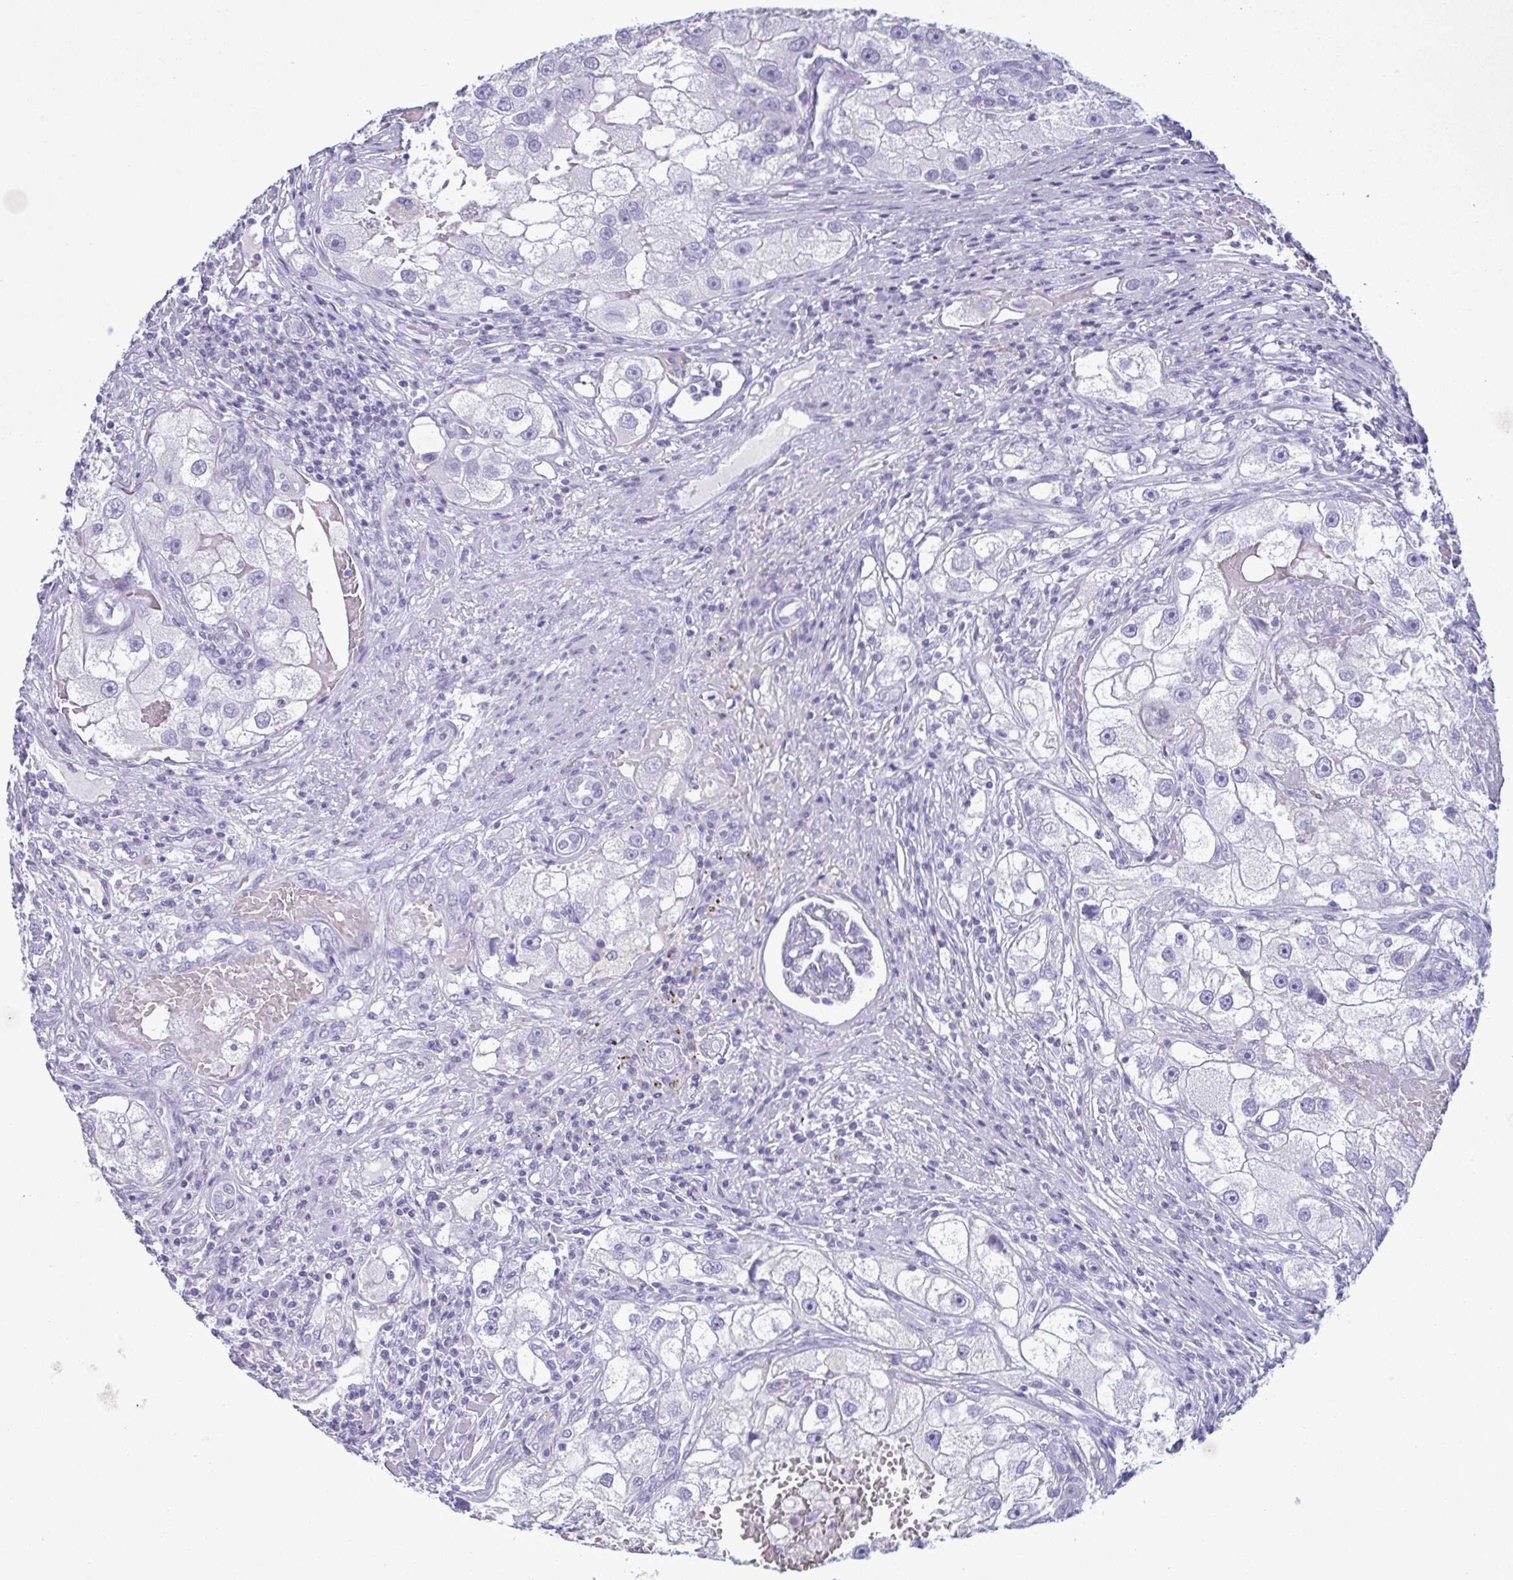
{"staining": {"intensity": "negative", "quantity": "none", "location": "none"}, "tissue": "renal cancer", "cell_type": "Tumor cells", "image_type": "cancer", "snomed": [{"axis": "morphology", "description": "Adenocarcinoma, NOS"}, {"axis": "topography", "description": "Kidney"}], "caption": "Renal cancer (adenocarcinoma) was stained to show a protein in brown. There is no significant expression in tumor cells.", "gene": "LTF", "patient": {"sex": "male", "age": 63}}